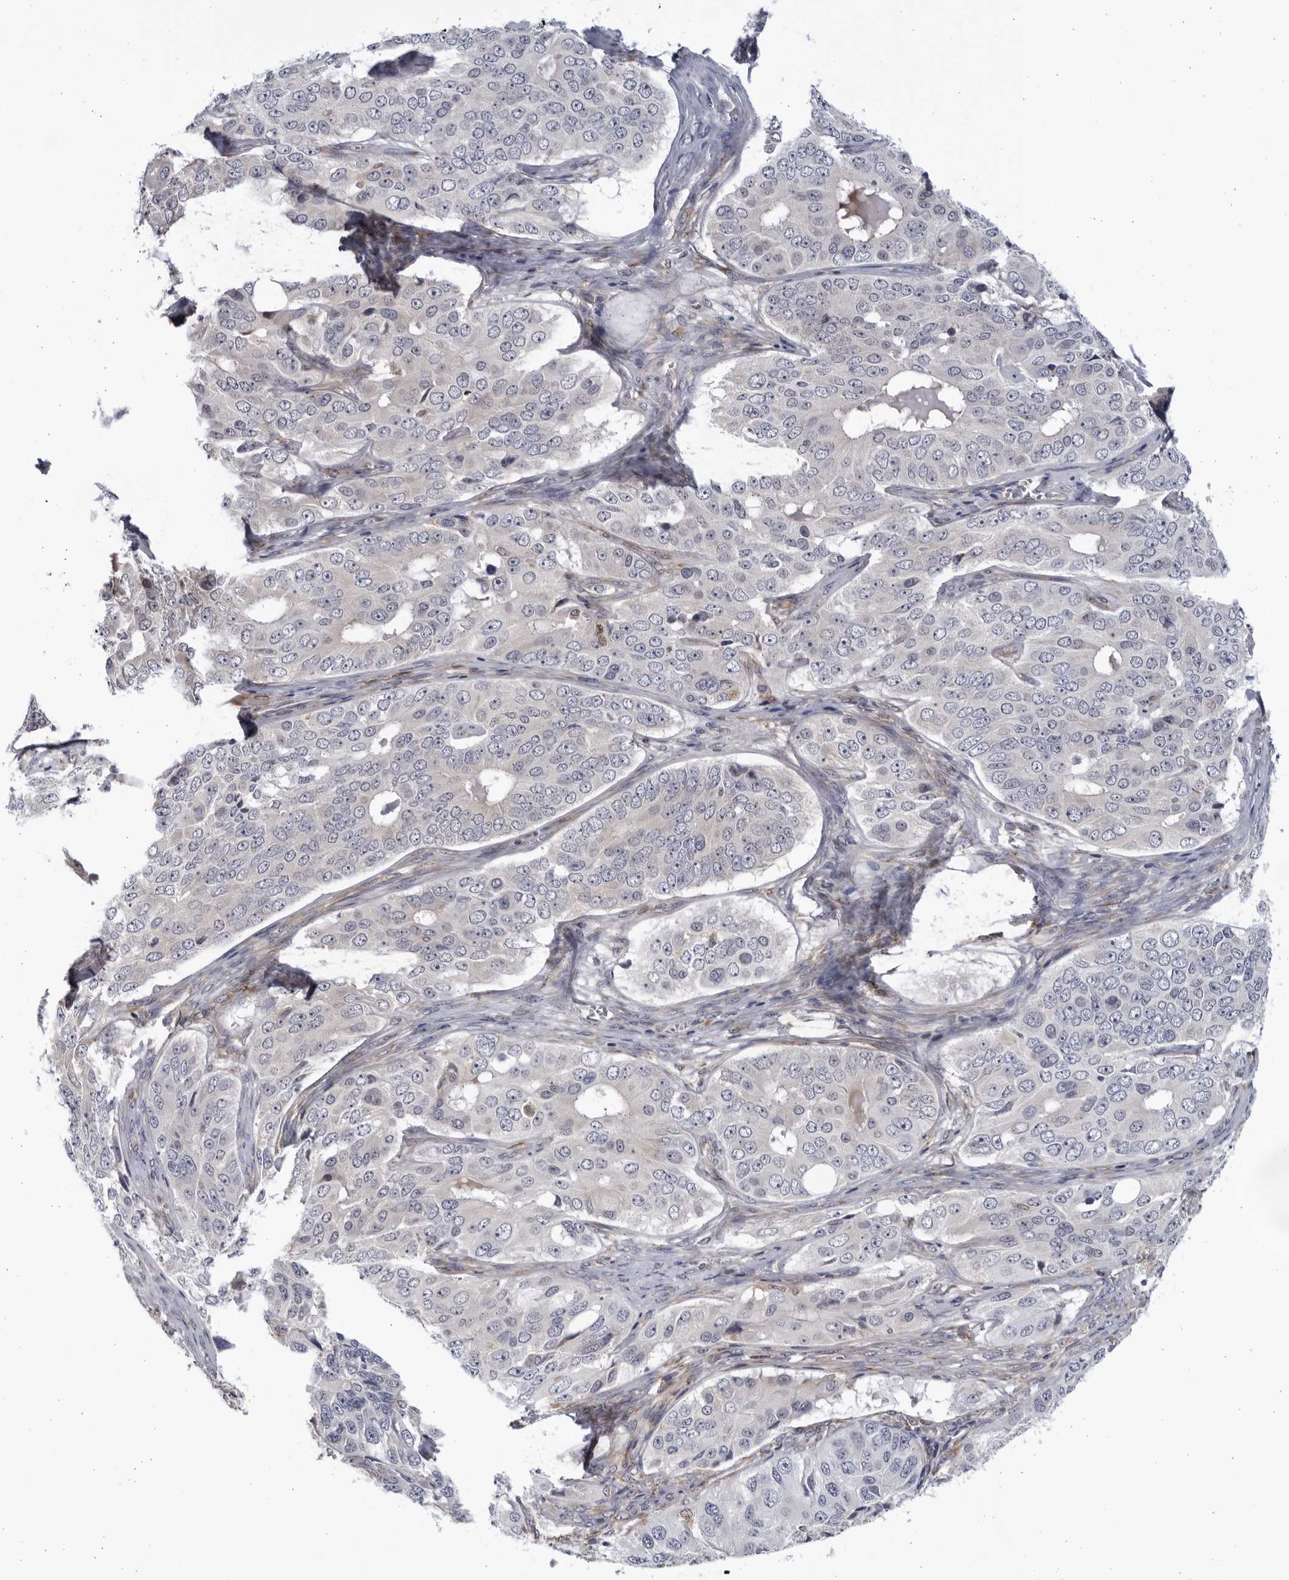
{"staining": {"intensity": "negative", "quantity": "none", "location": "none"}, "tissue": "ovarian cancer", "cell_type": "Tumor cells", "image_type": "cancer", "snomed": [{"axis": "morphology", "description": "Carcinoma, endometroid"}, {"axis": "topography", "description": "Ovary"}], "caption": "This micrograph is of ovarian endometroid carcinoma stained with immunohistochemistry to label a protein in brown with the nuclei are counter-stained blue. There is no expression in tumor cells. (Brightfield microscopy of DAB (3,3'-diaminobenzidine) immunohistochemistry at high magnification).", "gene": "BMP2K", "patient": {"sex": "female", "age": 51}}